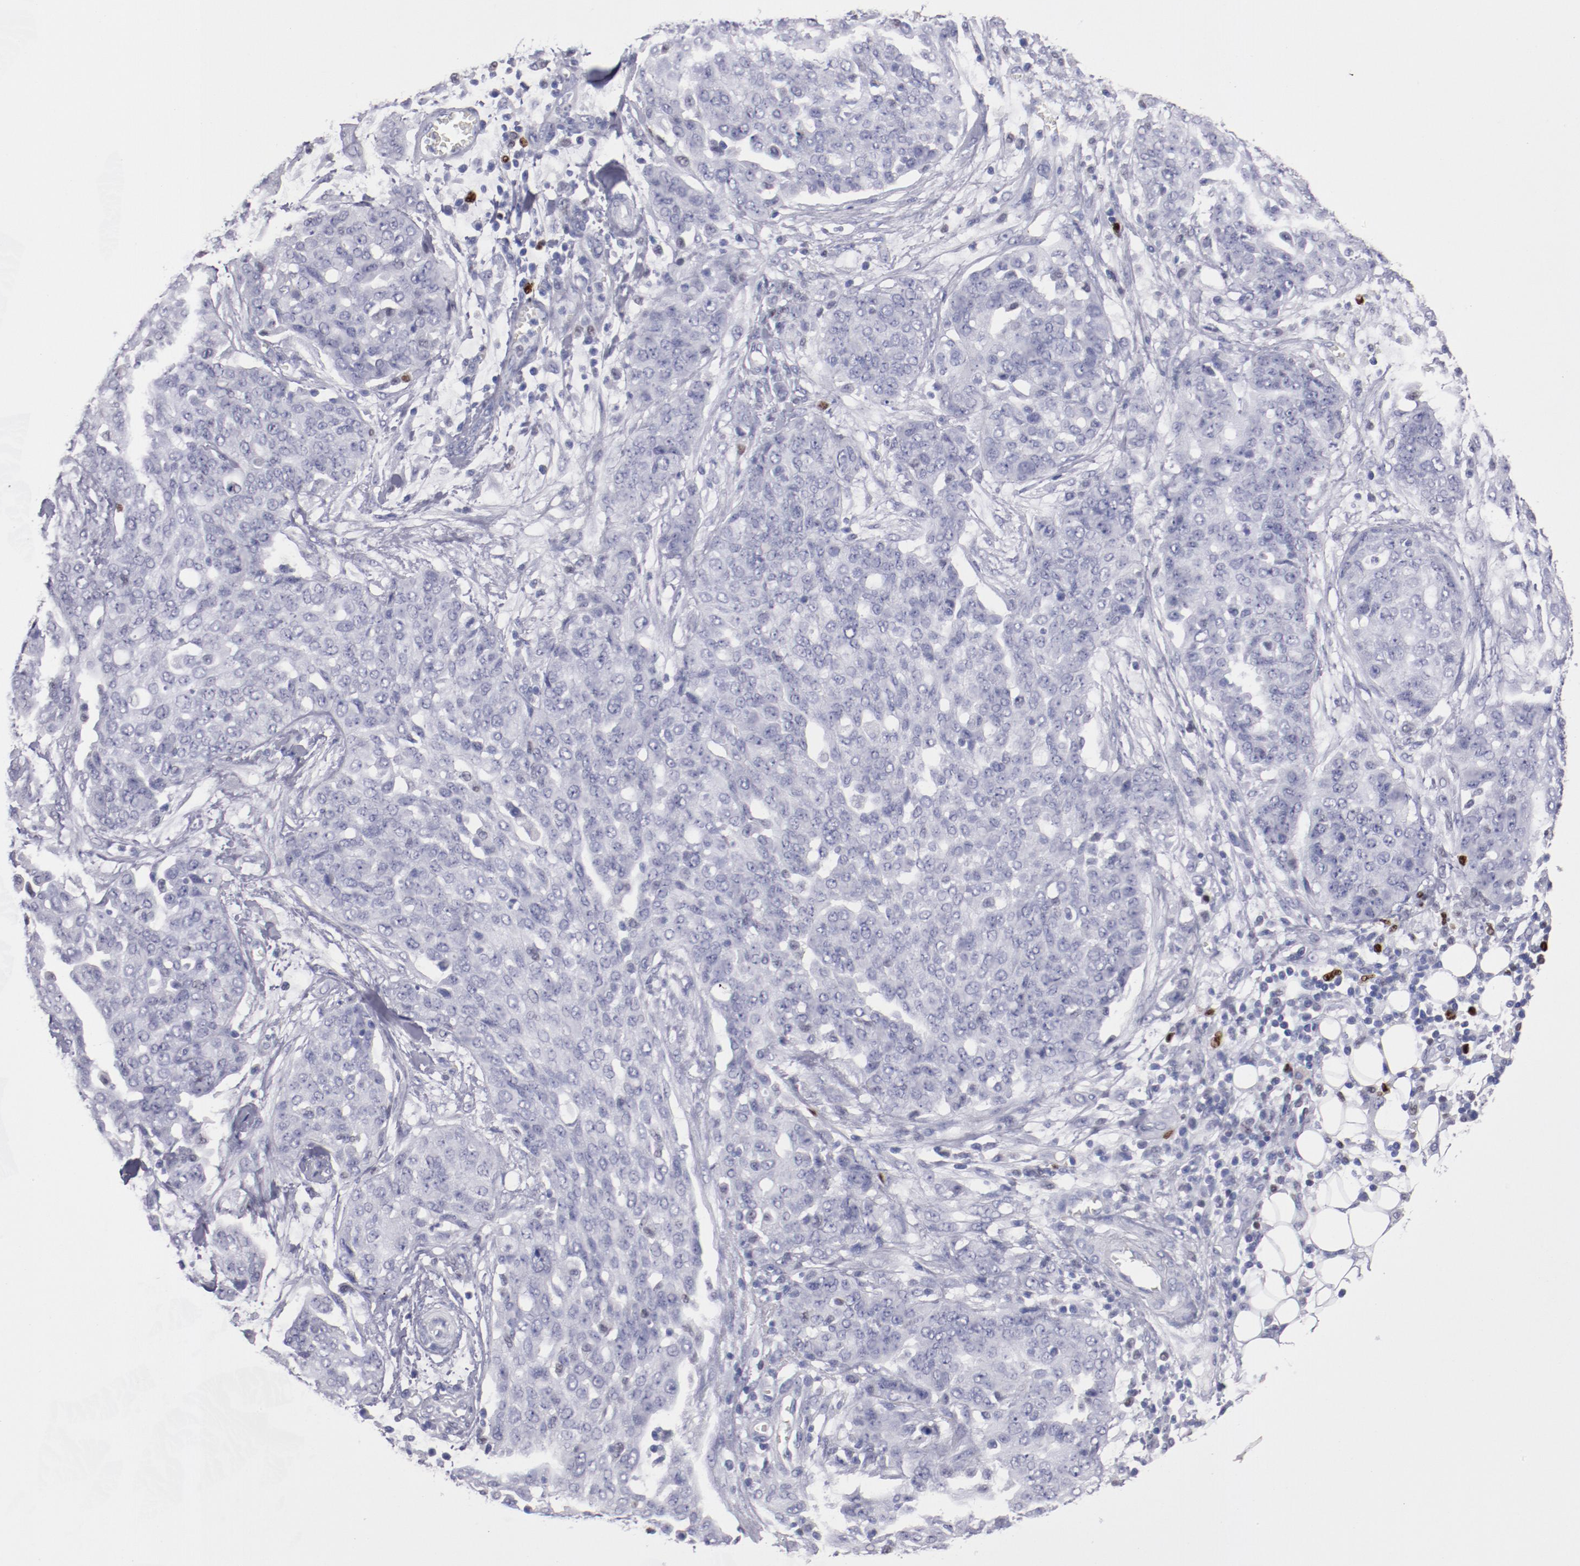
{"staining": {"intensity": "negative", "quantity": "none", "location": "none"}, "tissue": "ovarian cancer", "cell_type": "Tumor cells", "image_type": "cancer", "snomed": [{"axis": "morphology", "description": "Cystadenocarcinoma, serous, NOS"}, {"axis": "topography", "description": "Soft tissue"}, {"axis": "topography", "description": "Ovary"}], "caption": "Immunohistochemistry (IHC) micrograph of human ovarian cancer (serous cystadenocarcinoma) stained for a protein (brown), which shows no staining in tumor cells.", "gene": "IRF8", "patient": {"sex": "female", "age": 57}}